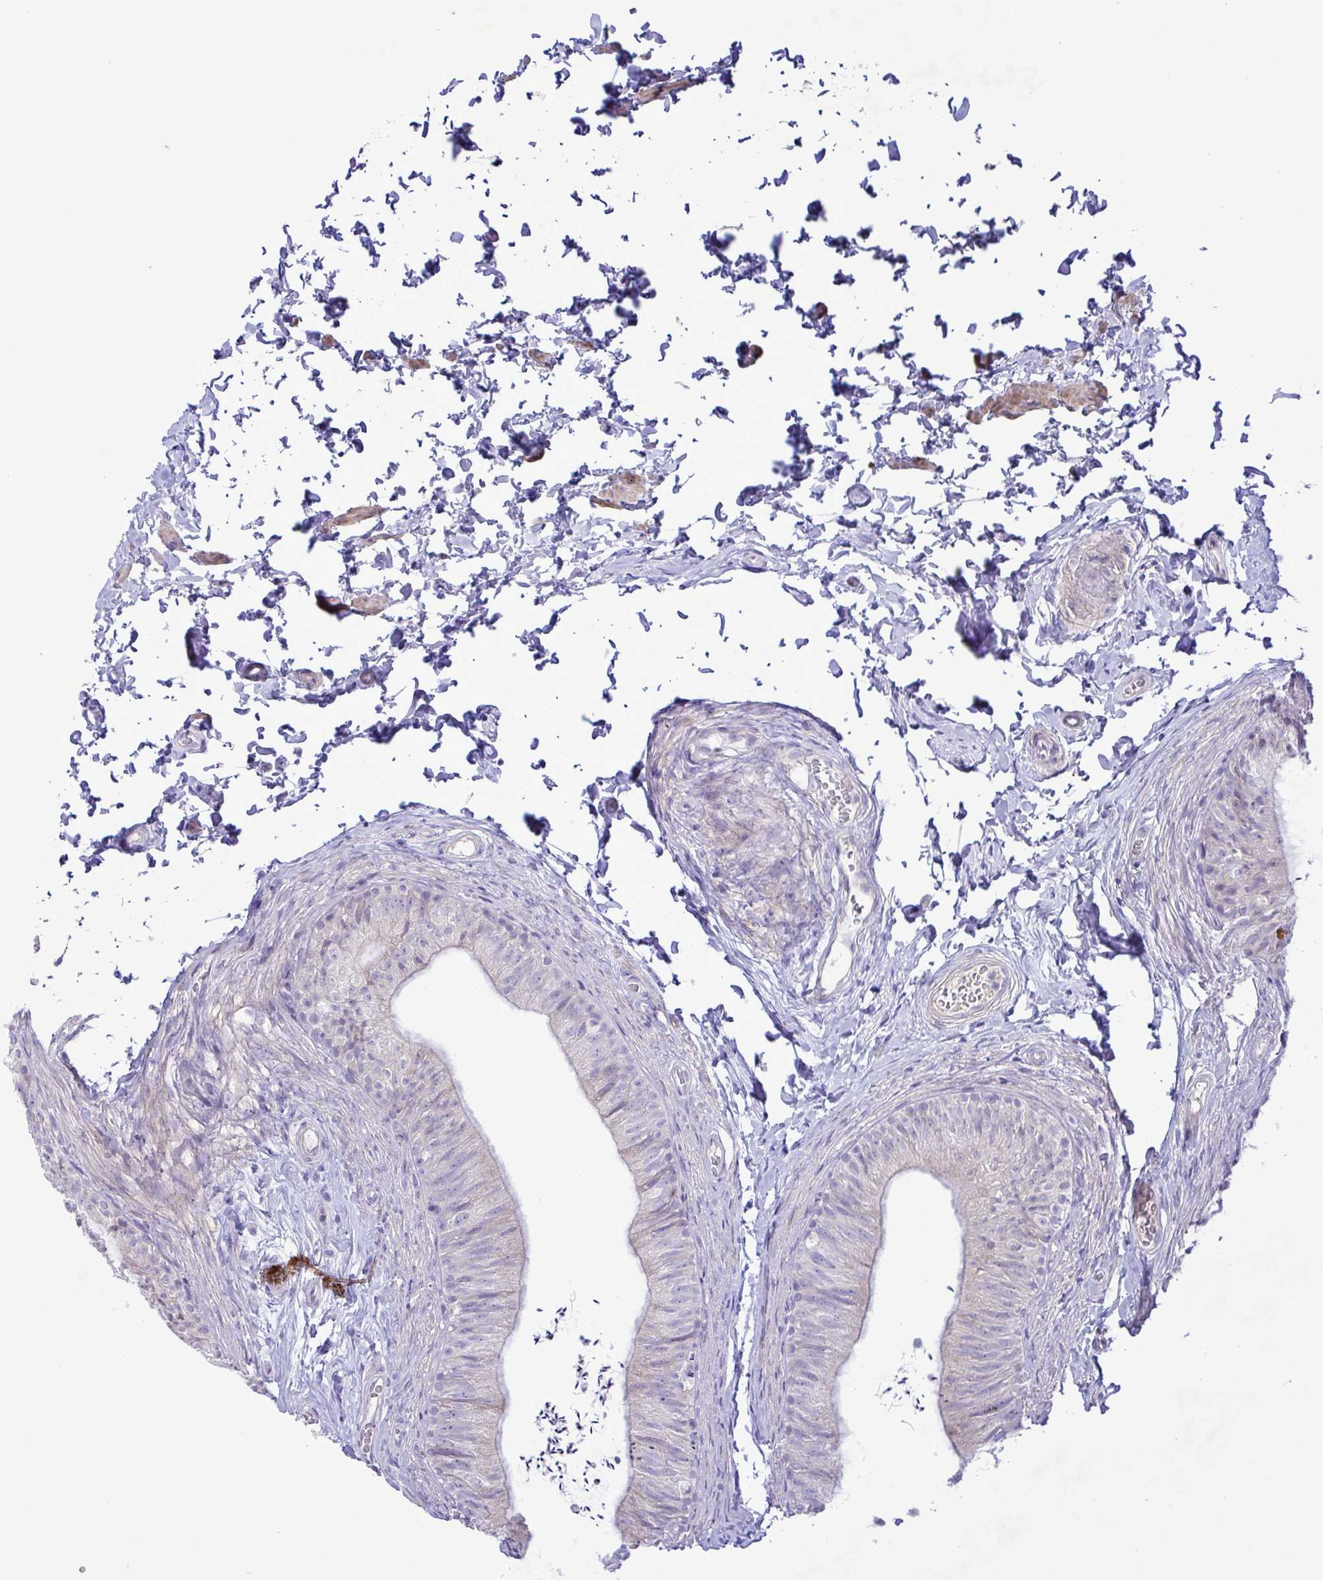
{"staining": {"intensity": "weak", "quantity": "<25%", "location": "cytoplasmic/membranous"}, "tissue": "epididymis", "cell_type": "Glandular cells", "image_type": "normal", "snomed": [{"axis": "morphology", "description": "Normal tissue, NOS"}, {"axis": "topography", "description": "Epididymis, spermatic cord, NOS"}, {"axis": "topography", "description": "Epididymis"}, {"axis": "topography", "description": "Peripheral nerve tissue"}], "caption": "Immunohistochemistry photomicrograph of unremarkable human epididymis stained for a protein (brown), which exhibits no staining in glandular cells.", "gene": "FAM86B1", "patient": {"sex": "male", "age": 29}}